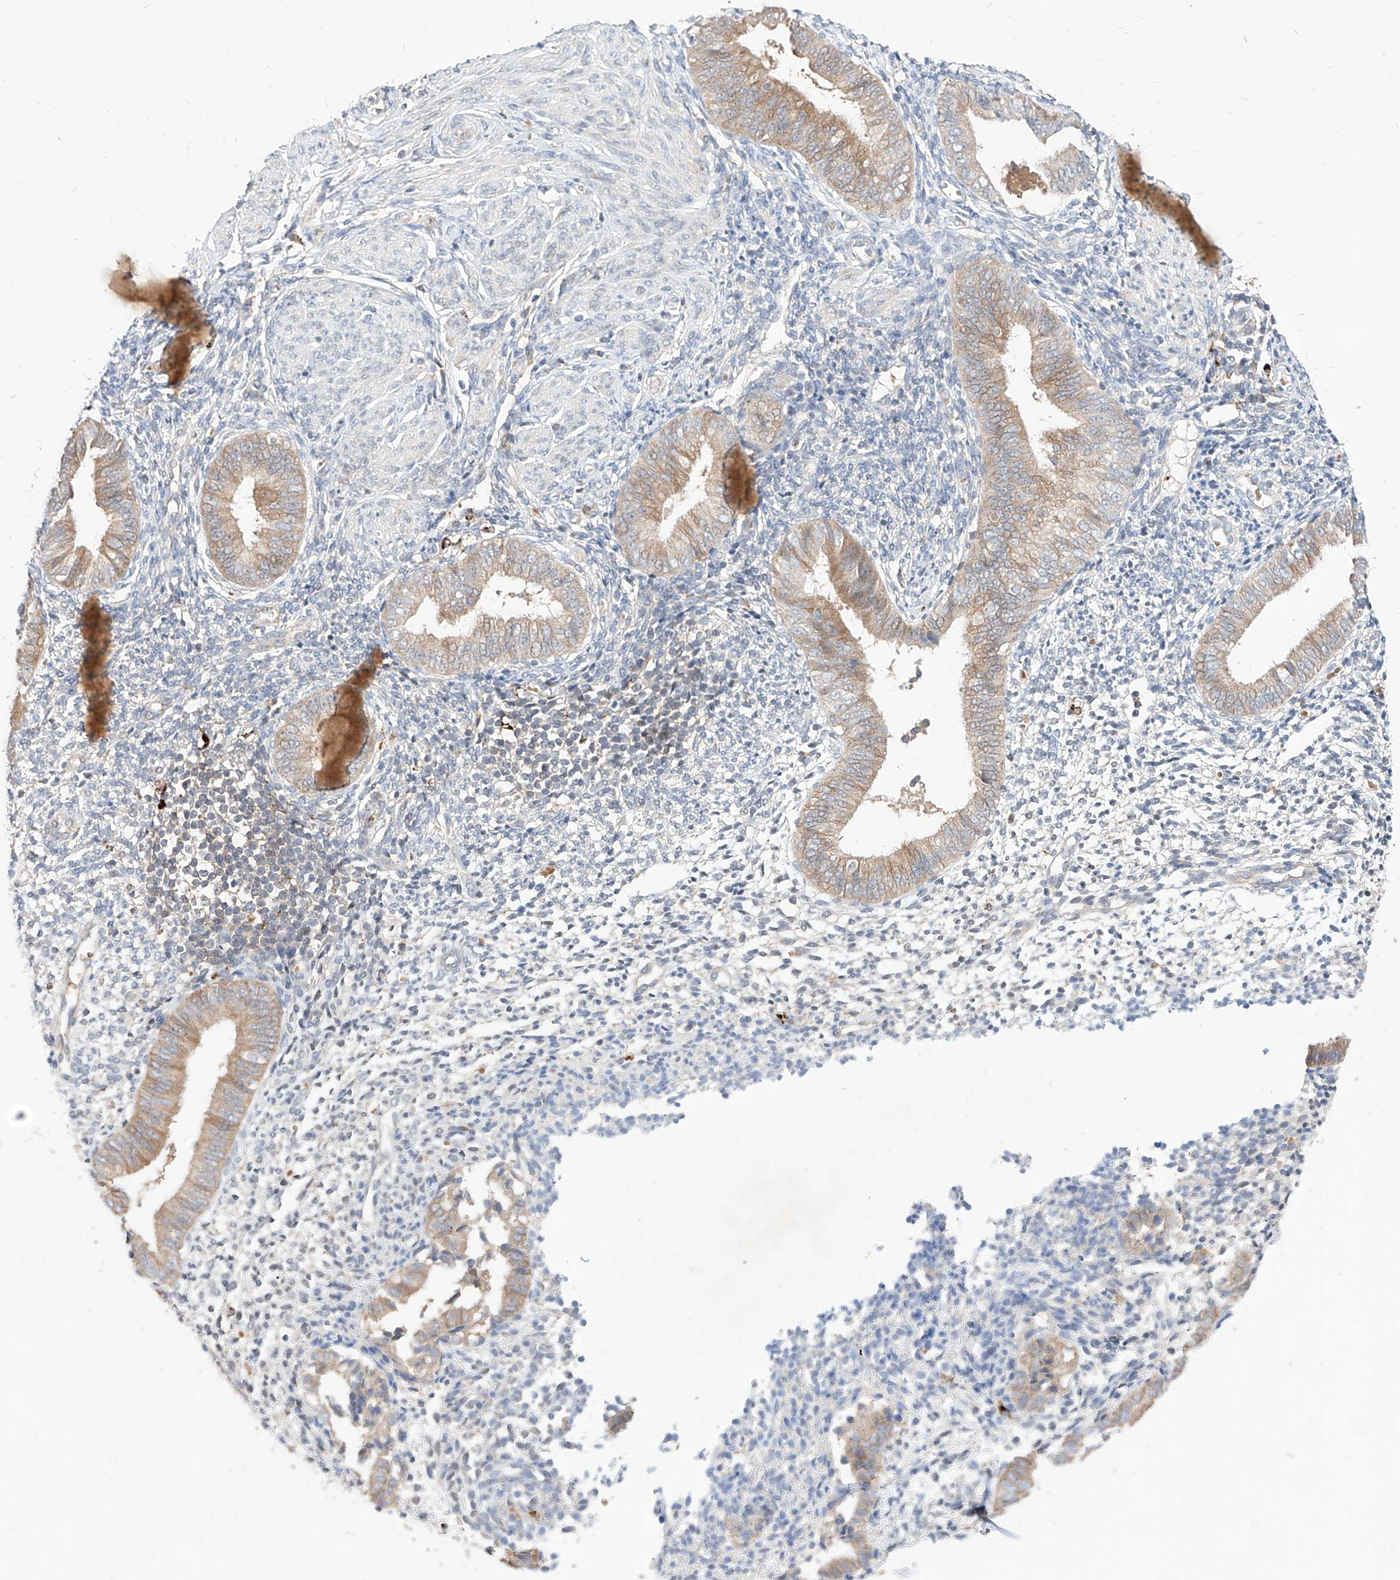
{"staining": {"intensity": "weak", "quantity": "<25%", "location": "cytoplasmic/membranous"}, "tissue": "endometrium", "cell_type": "Cells in endometrial stroma", "image_type": "normal", "snomed": [{"axis": "morphology", "description": "Normal tissue, NOS"}, {"axis": "topography", "description": "Uterus"}, {"axis": "topography", "description": "Endometrium"}], "caption": "This is a histopathology image of immunohistochemistry (IHC) staining of benign endometrium, which shows no expression in cells in endometrial stroma.", "gene": "TSNAX", "patient": {"sex": "female", "age": 48}}